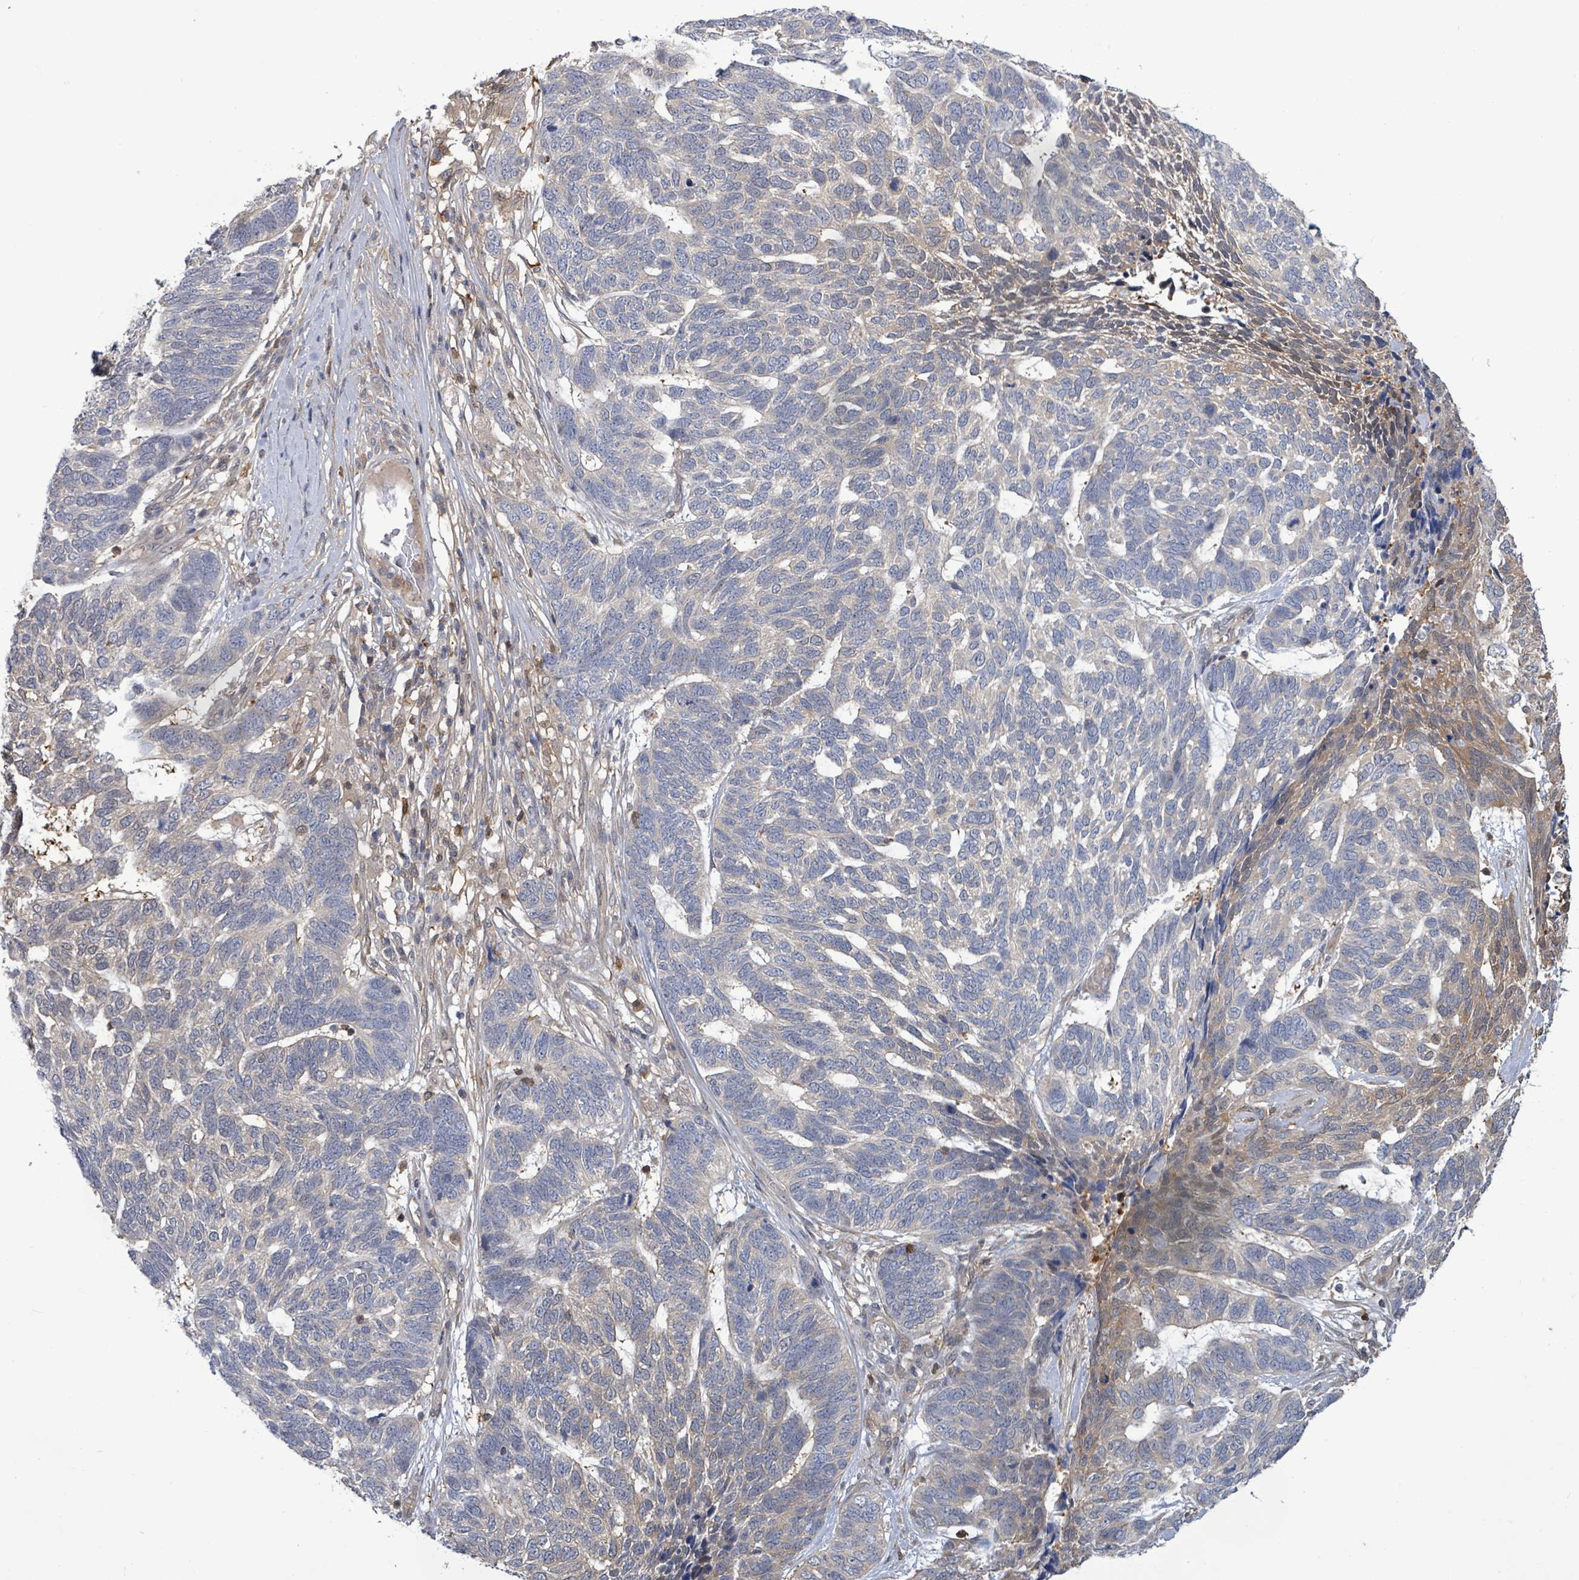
{"staining": {"intensity": "negative", "quantity": "none", "location": "none"}, "tissue": "skin cancer", "cell_type": "Tumor cells", "image_type": "cancer", "snomed": [{"axis": "morphology", "description": "Basal cell carcinoma"}, {"axis": "topography", "description": "Skin"}], "caption": "Tumor cells are negative for protein expression in human skin cancer. The staining is performed using DAB (3,3'-diaminobenzidine) brown chromogen with nuclei counter-stained in using hematoxylin.", "gene": "PGAM1", "patient": {"sex": "female", "age": 65}}